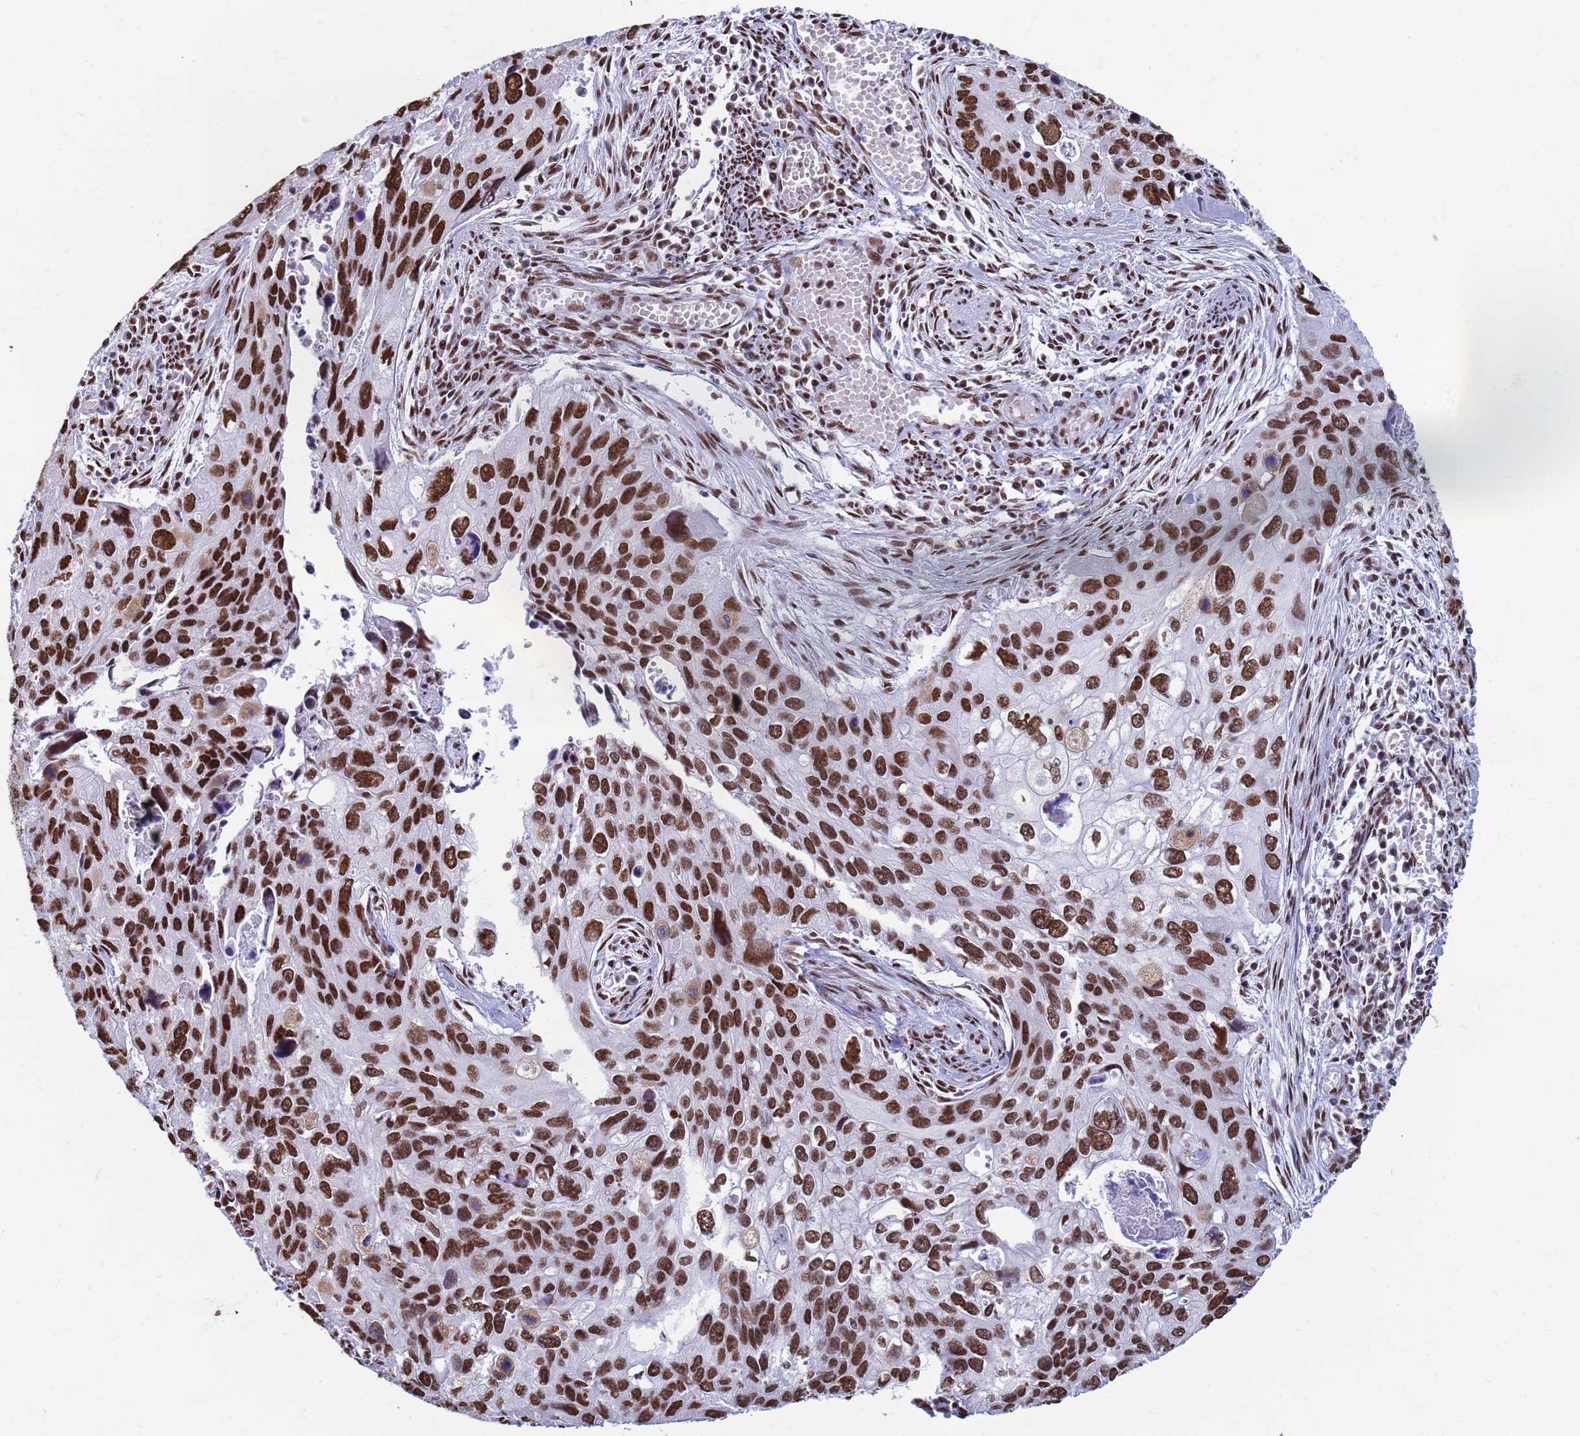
{"staining": {"intensity": "strong", "quantity": ">75%", "location": "nuclear"}, "tissue": "cervical cancer", "cell_type": "Tumor cells", "image_type": "cancer", "snomed": [{"axis": "morphology", "description": "Squamous cell carcinoma, NOS"}, {"axis": "topography", "description": "Cervix"}], "caption": "Strong nuclear expression for a protein is seen in approximately >75% of tumor cells of squamous cell carcinoma (cervical) using immunohistochemistry (IHC).", "gene": "FAM170B", "patient": {"sex": "female", "age": 55}}